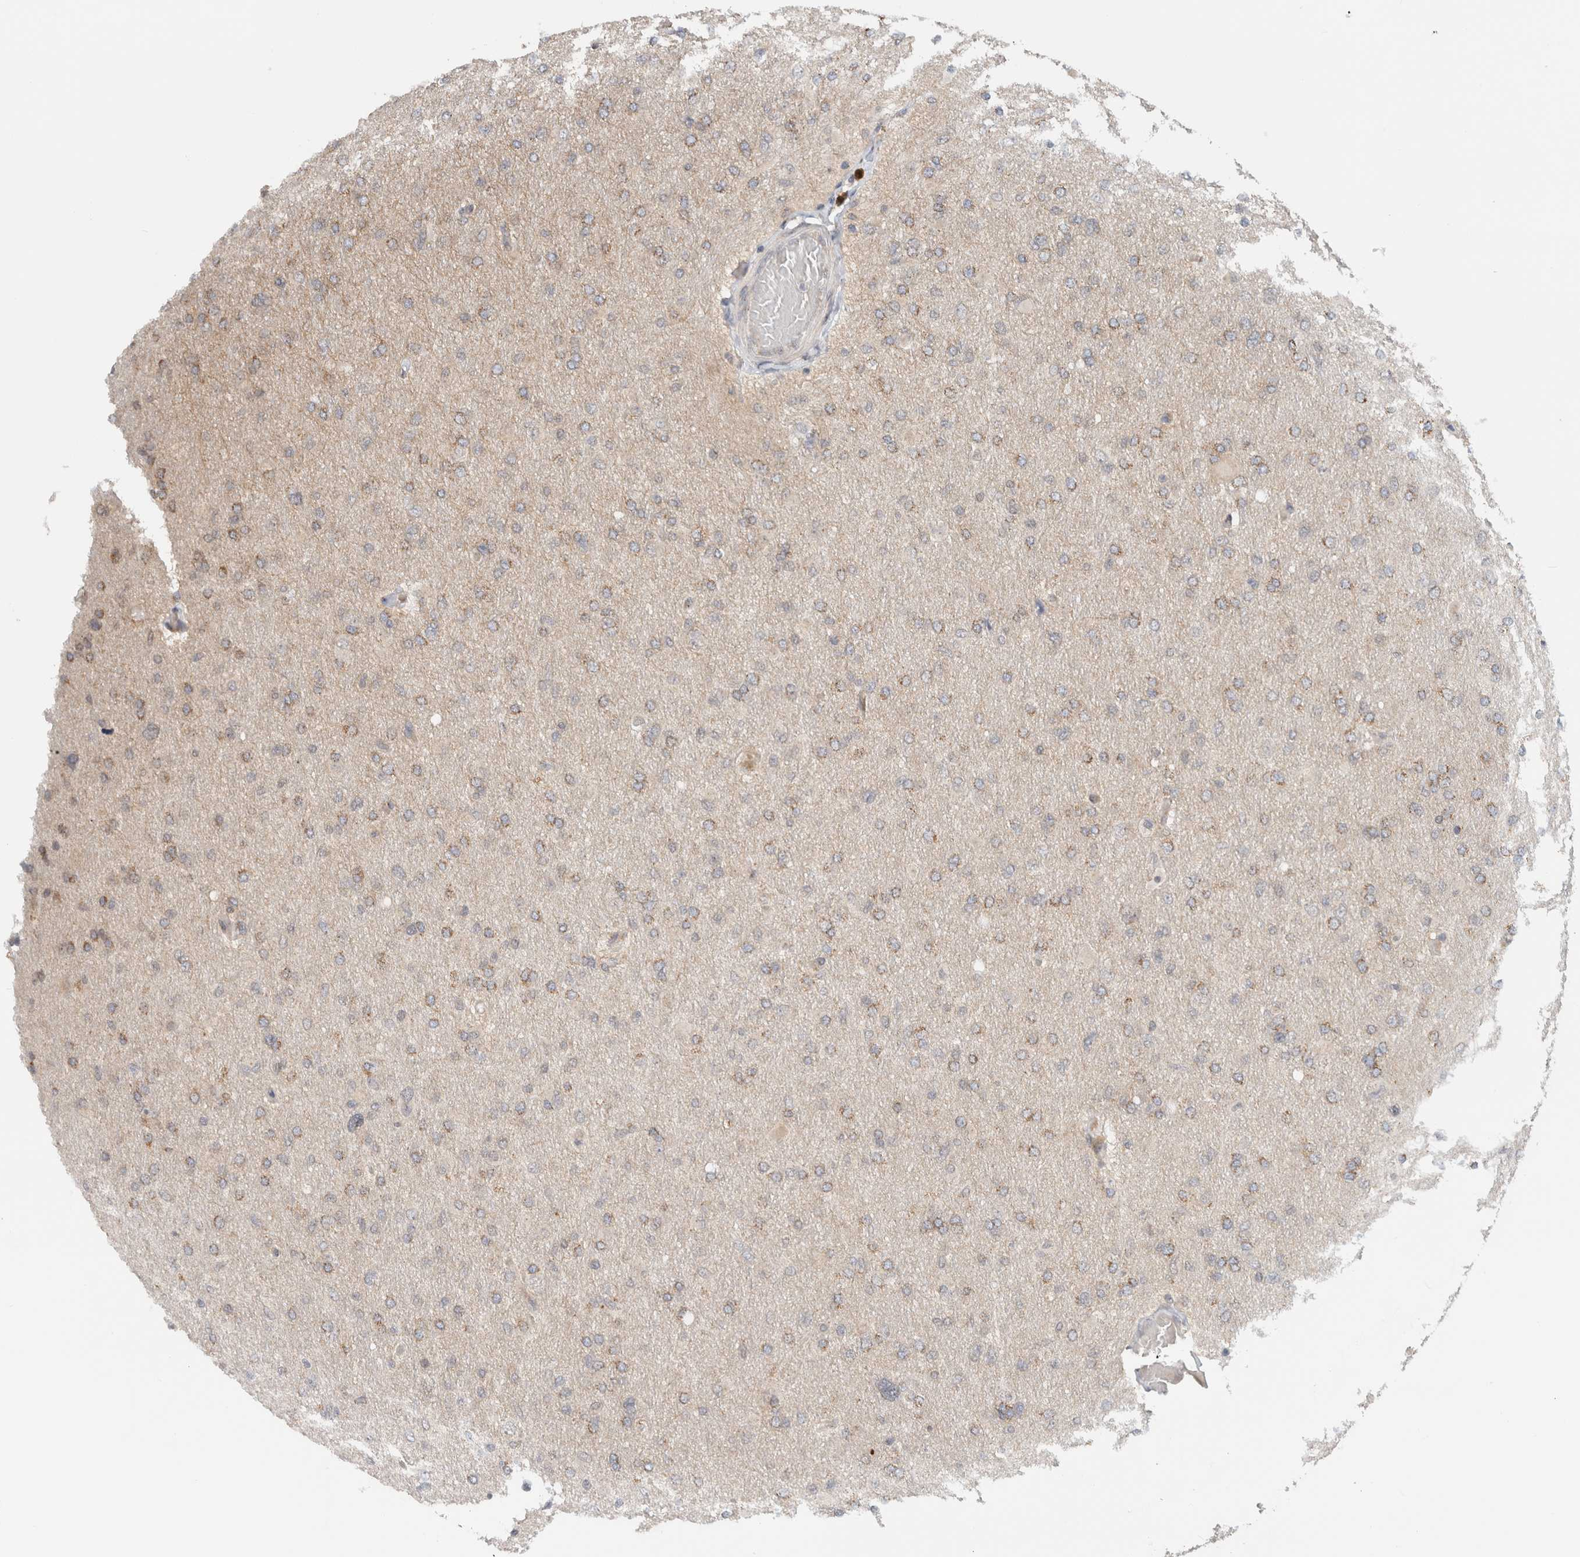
{"staining": {"intensity": "weak", "quantity": ">75%", "location": "cytoplasmic/membranous"}, "tissue": "glioma", "cell_type": "Tumor cells", "image_type": "cancer", "snomed": [{"axis": "morphology", "description": "Glioma, malignant, High grade"}, {"axis": "topography", "description": "Cerebral cortex"}], "caption": "IHC (DAB (3,3'-diaminobenzidine)) staining of human glioma displays weak cytoplasmic/membranous protein expression in approximately >75% of tumor cells.", "gene": "CMC2", "patient": {"sex": "female", "age": 36}}